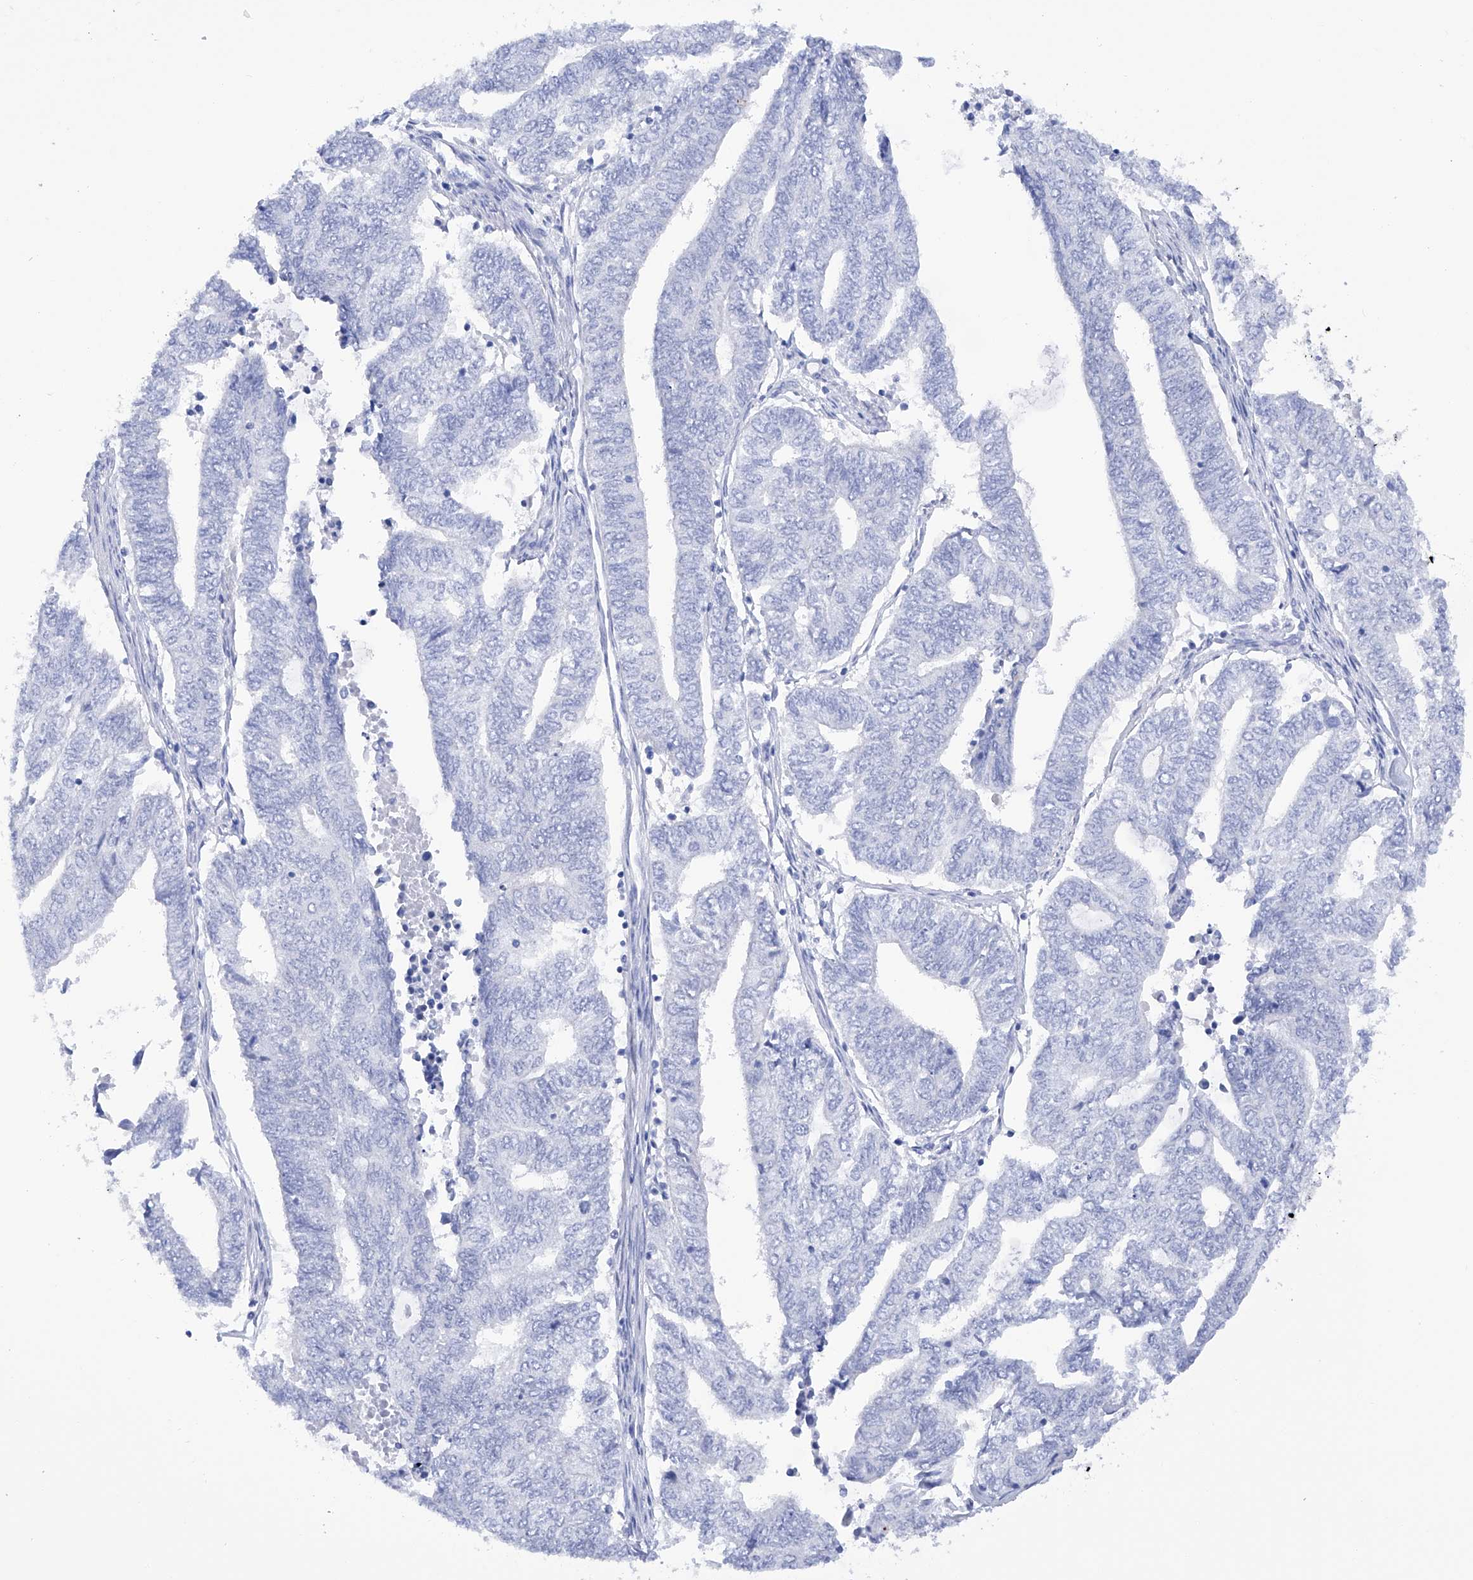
{"staining": {"intensity": "negative", "quantity": "none", "location": "none"}, "tissue": "endometrial cancer", "cell_type": "Tumor cells", "image_type": "cancer", "snomed": [{"axis": "morphology", "description": "Adenocarcinoma, NOS"}, {"axis": "topography", "description": "Uterus"}, {"axis": "topography", "description": "Endometrium"}], "caption": "Tumor cells show no significant positivity in adenocarcinoma (endometrial).", "gene": "FLG", "patient": {"sex": "female", "age": 70}}